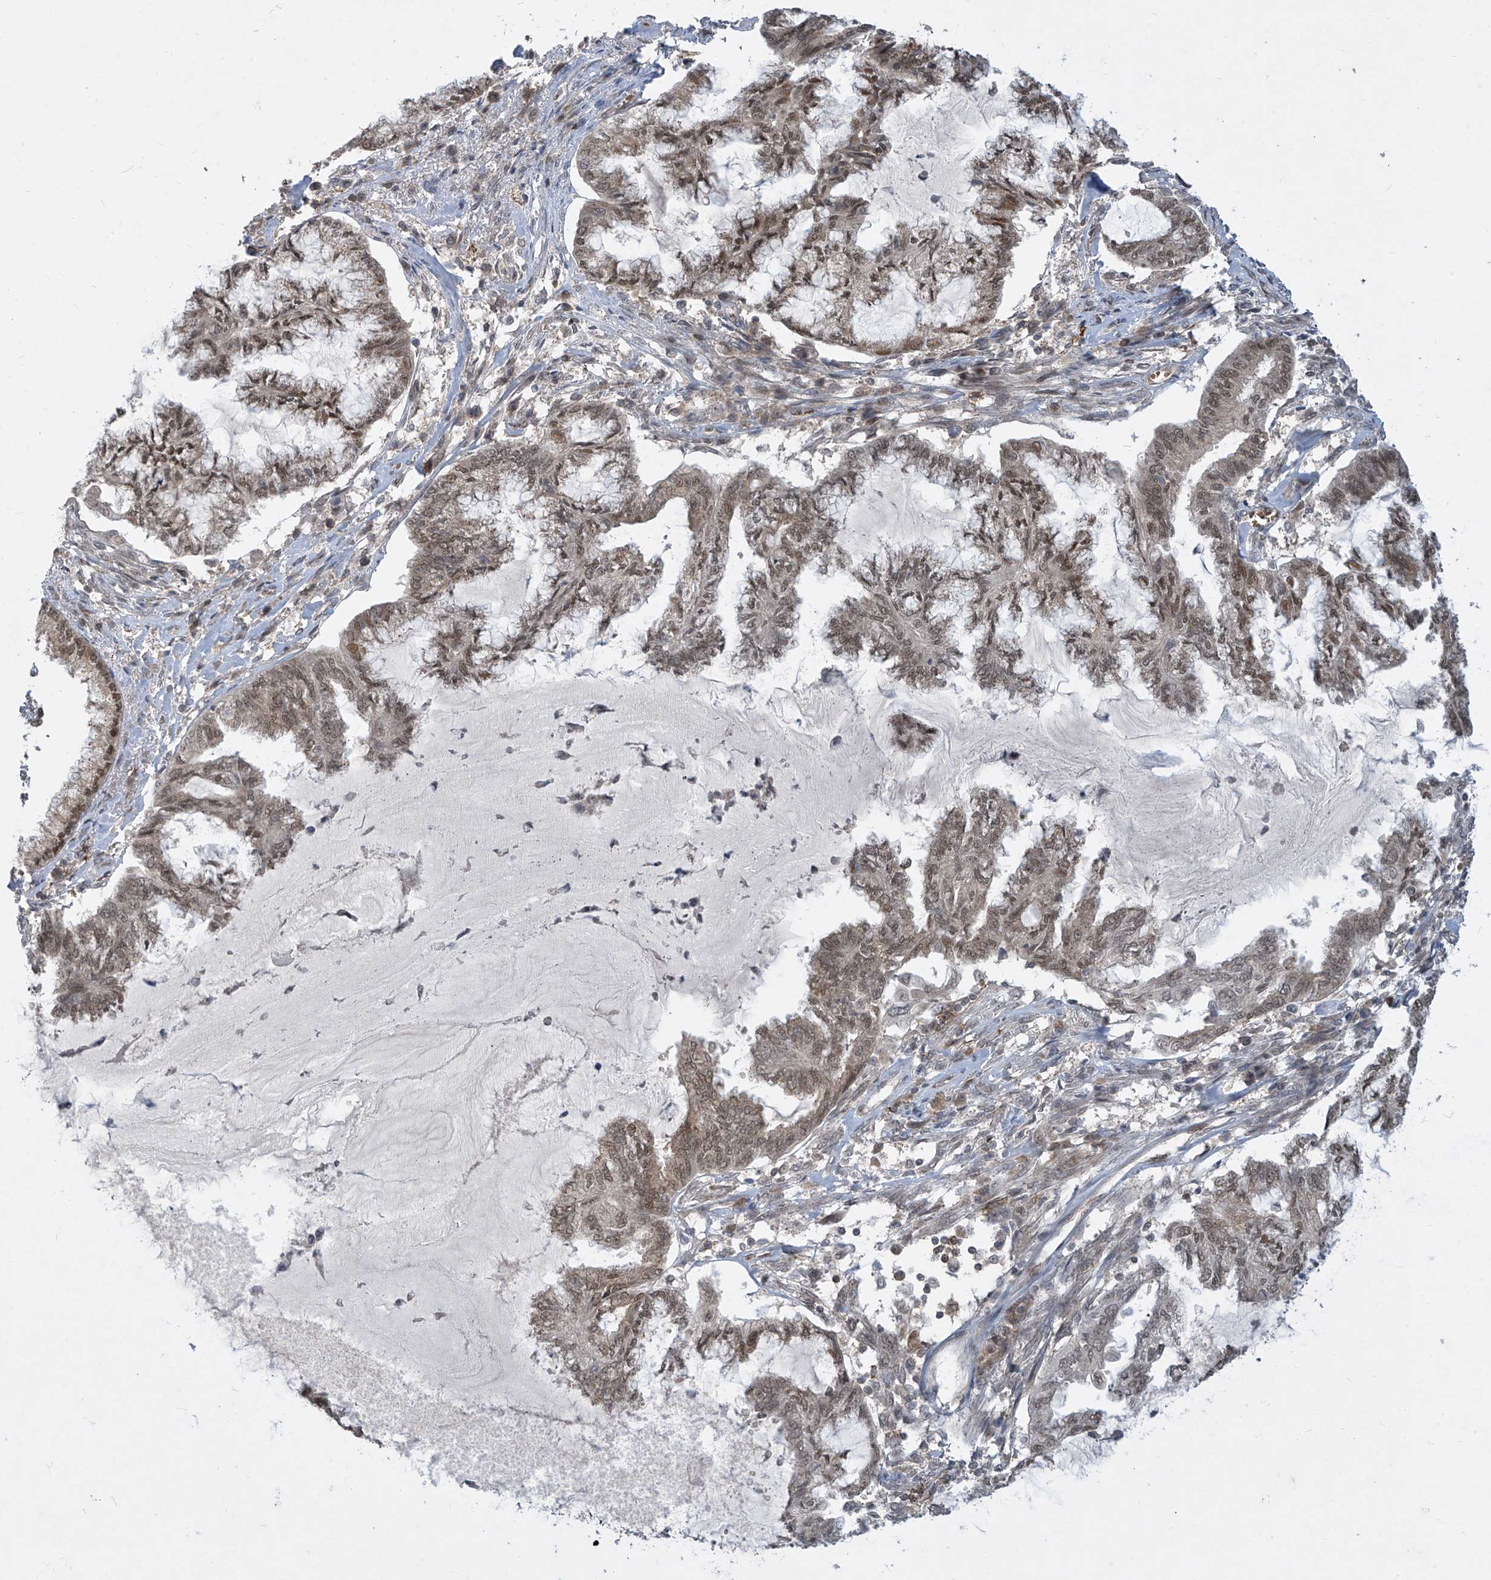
{"staining": {"intensity": "moderate", "quantity": ">75%", "location": "nuclear"}, "tissue": "endometrial cancer", "cell_type": "Tumor cells", "image_type": "cancer", "snomed": [{"axis": "morphology", "description": "Adenocarcinoma, NOS"}, {"axis": "topography", "description": "Endometrium"}], "caption": "The micrograph shows immunohistochemical staining of endometrial cancer (adenocarcinoma). There is moderate nuclear staining is seen in approximately >75% of tumor cells.", "gene": "LAGE3", "patient": {"sex": "female", "age": 86}}